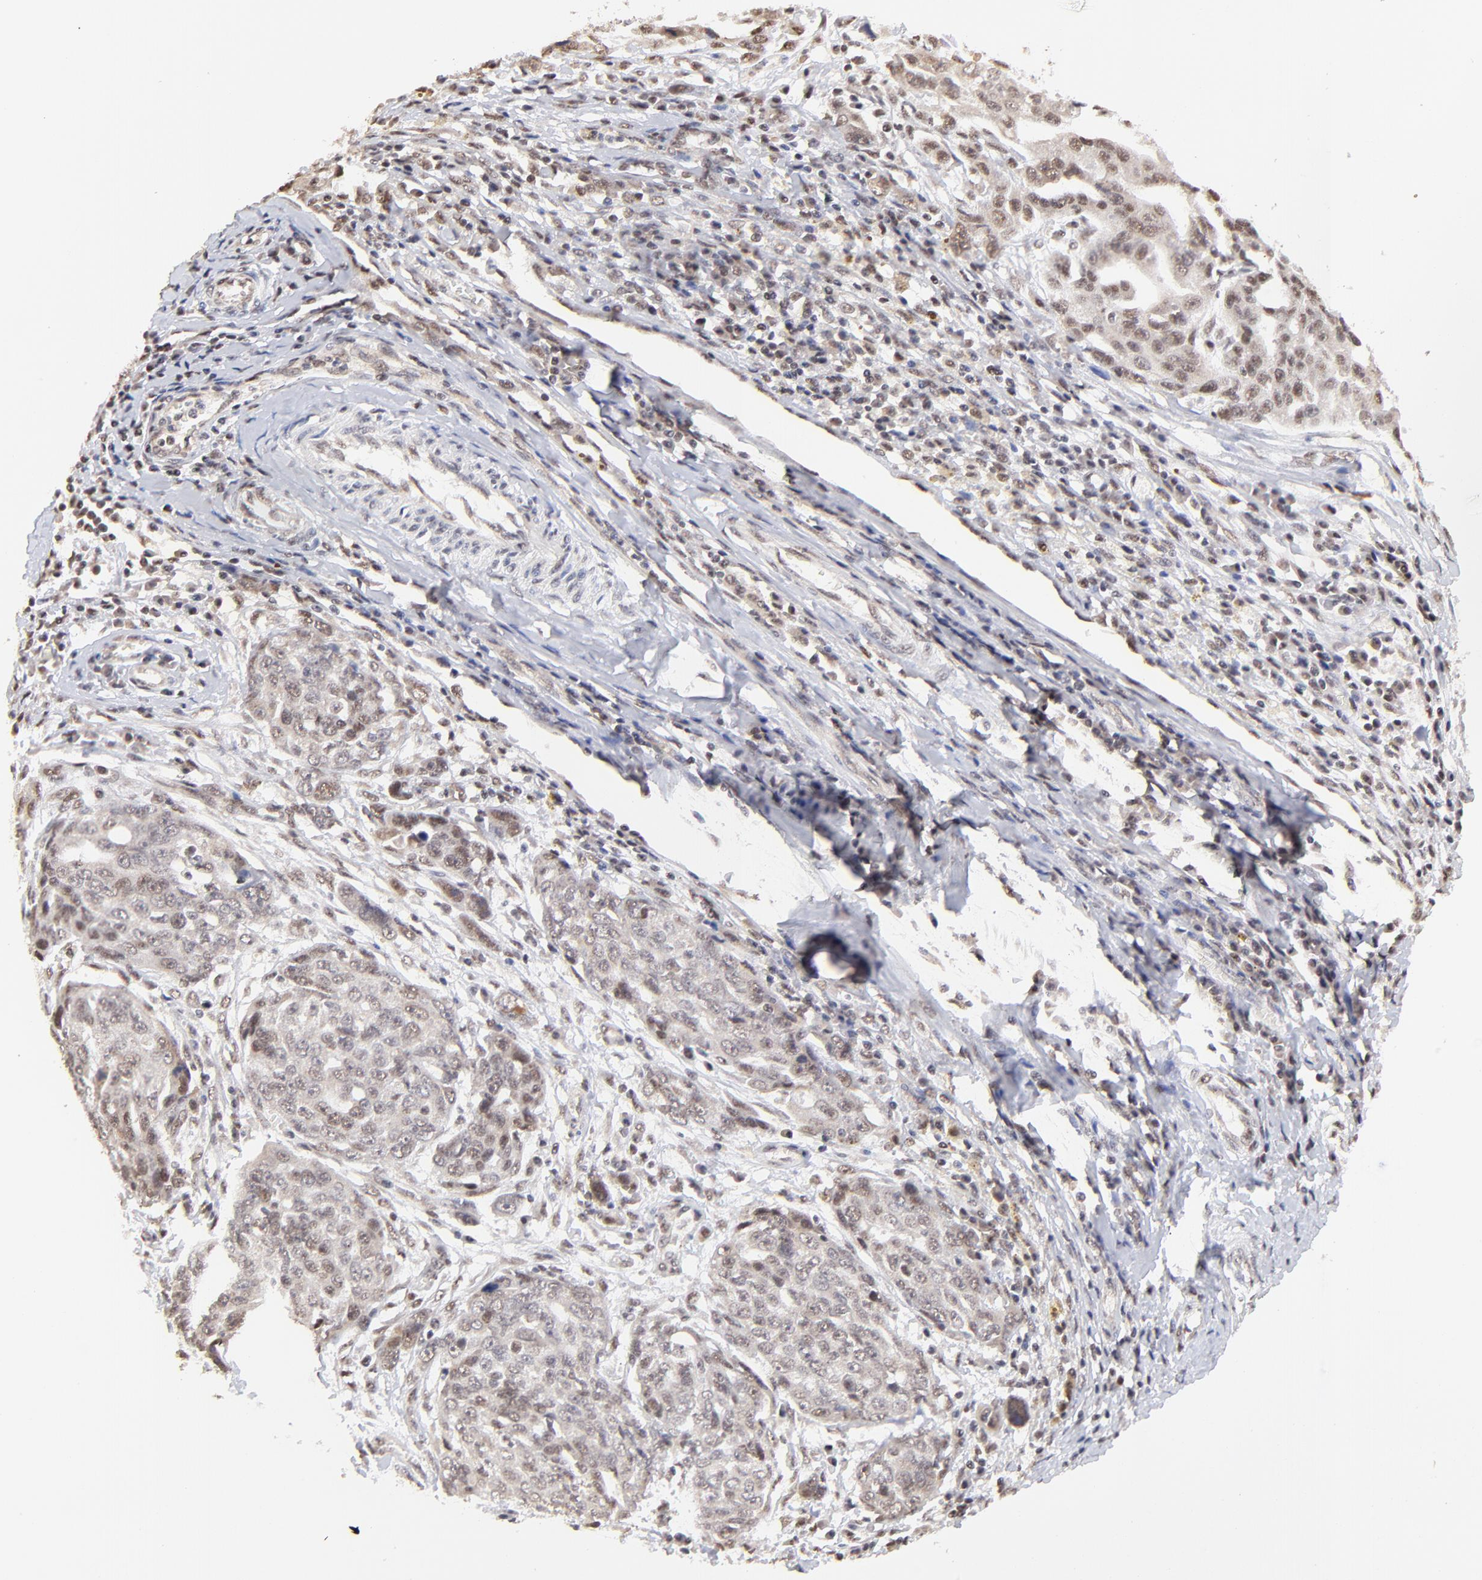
{"staining": {"intensity": "weak", "quantity": ">75%", "location": "cytoplasmic/membranous,nuclear"}, "tissue": "ovarian cancer", "cell_type": "Tumor cells", "image_type": "cancer", "snomed": [{"axis": "morphology", "description": "Carcinoma, endometroid"}, {"axis": "topography", "description": "Ovary"}], "caption": "Immunohistochemistry (IHC) (DAB (3,3'-diaminobenzidine)) staining of endometroid carcinoma (ovarian) shows weak cytoplasmic/membranous and nuclear protein expression in about >75% of tumor cells. Immunohistochemistry stains the protein of interest in brown and the nuclei are stained blue.", "gene": "ZNF670", "patient": {"sex": "female", "age": 75}}